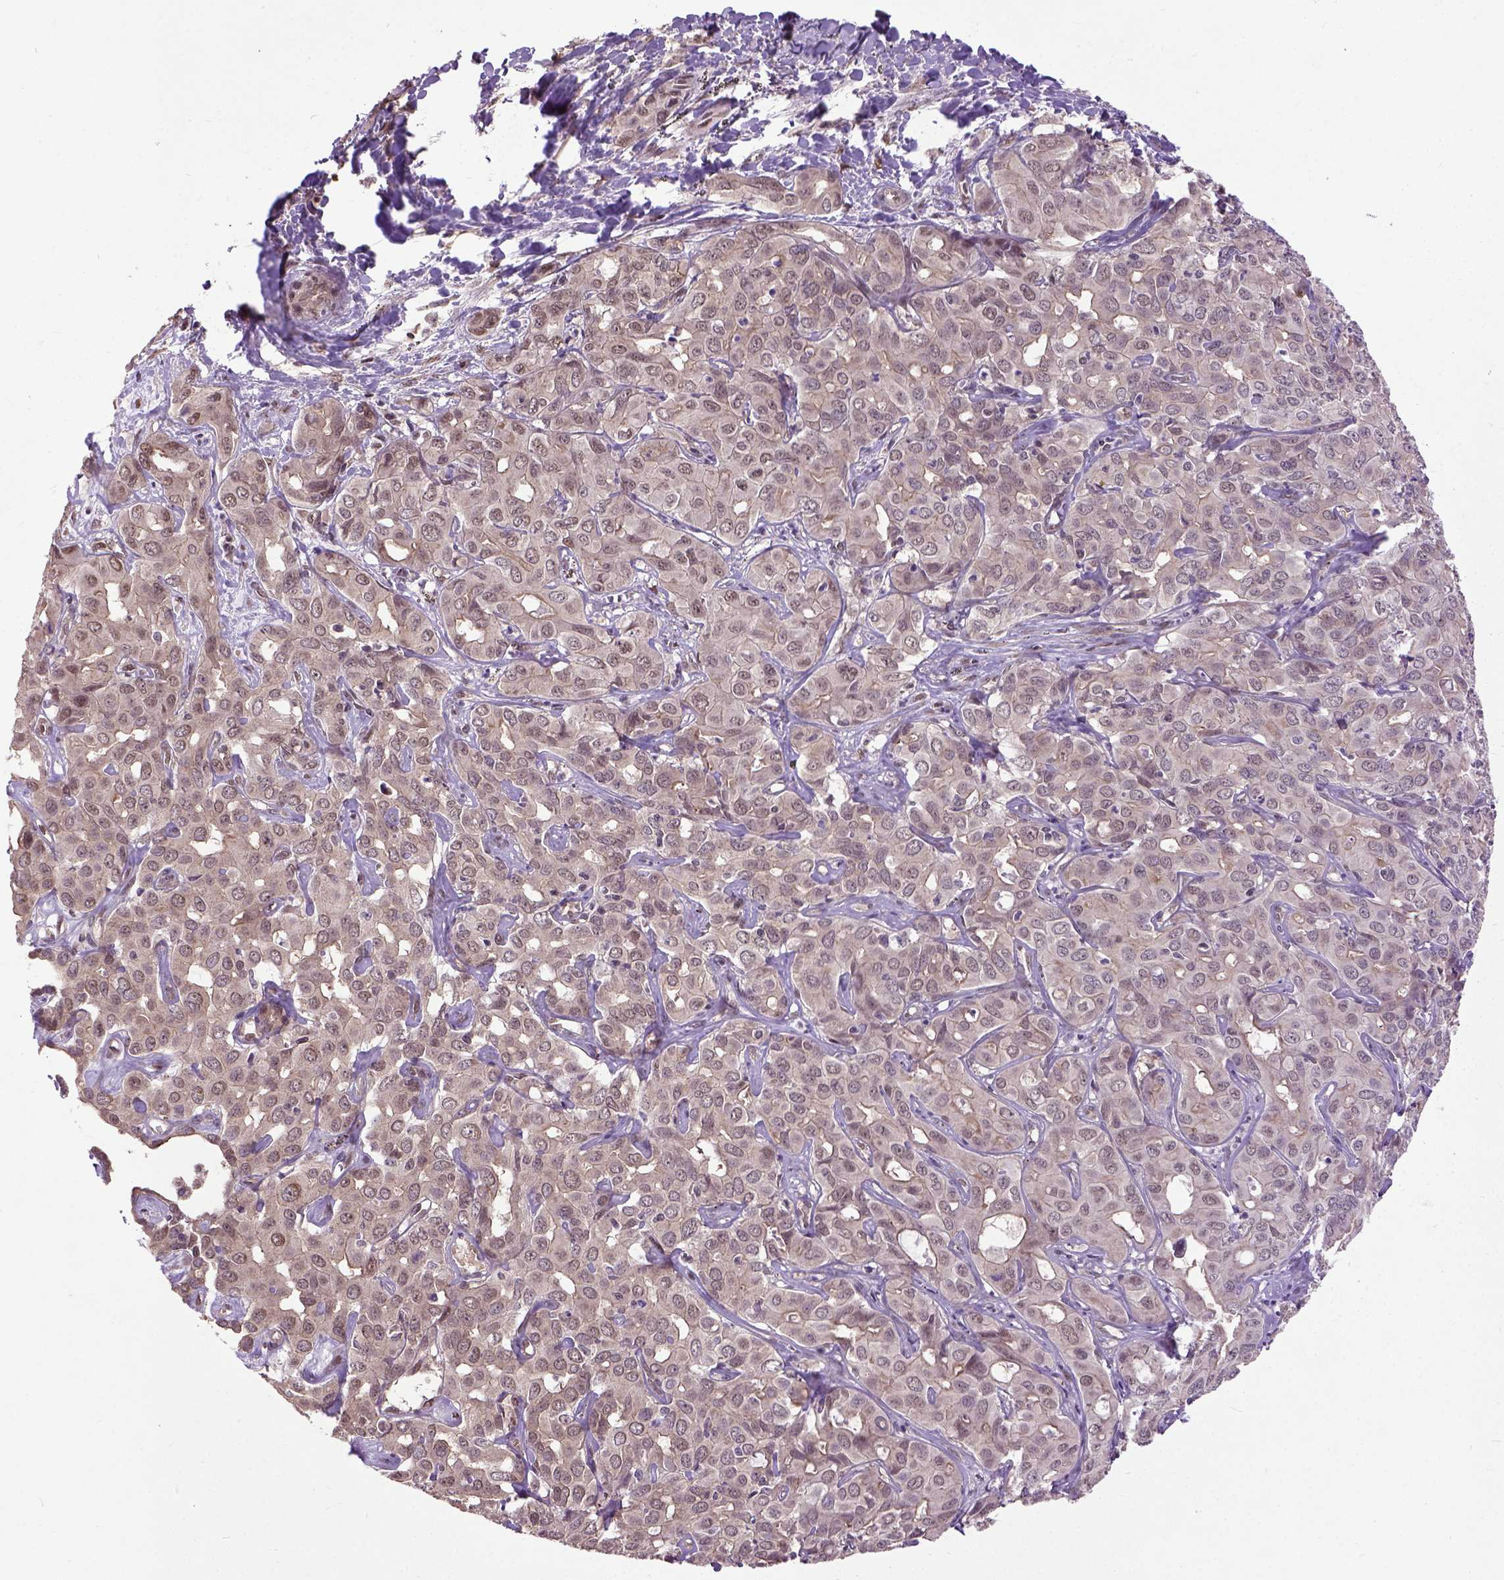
{"staining": {"intensity": "weak", "quantity": ">75%", "location": "cytoplasmic/membranous,nuclear"}, "tissue": "liver cancer", "cell_type": "Tumor cells", "image_type": "cancer", "snomed": [{"axis": "morphology", "description": "Cholangiocarcinoma"}, {"axis": "topography", "description": "Liver"}], "caption": "Tumor cells display weak cytoplasmic/membranous and nuclear staining in approximately >75% of cells in cholangiocarcinoma (liver).", "gene": "UBA3", "patient": {"sex": "female", "age": 60}}